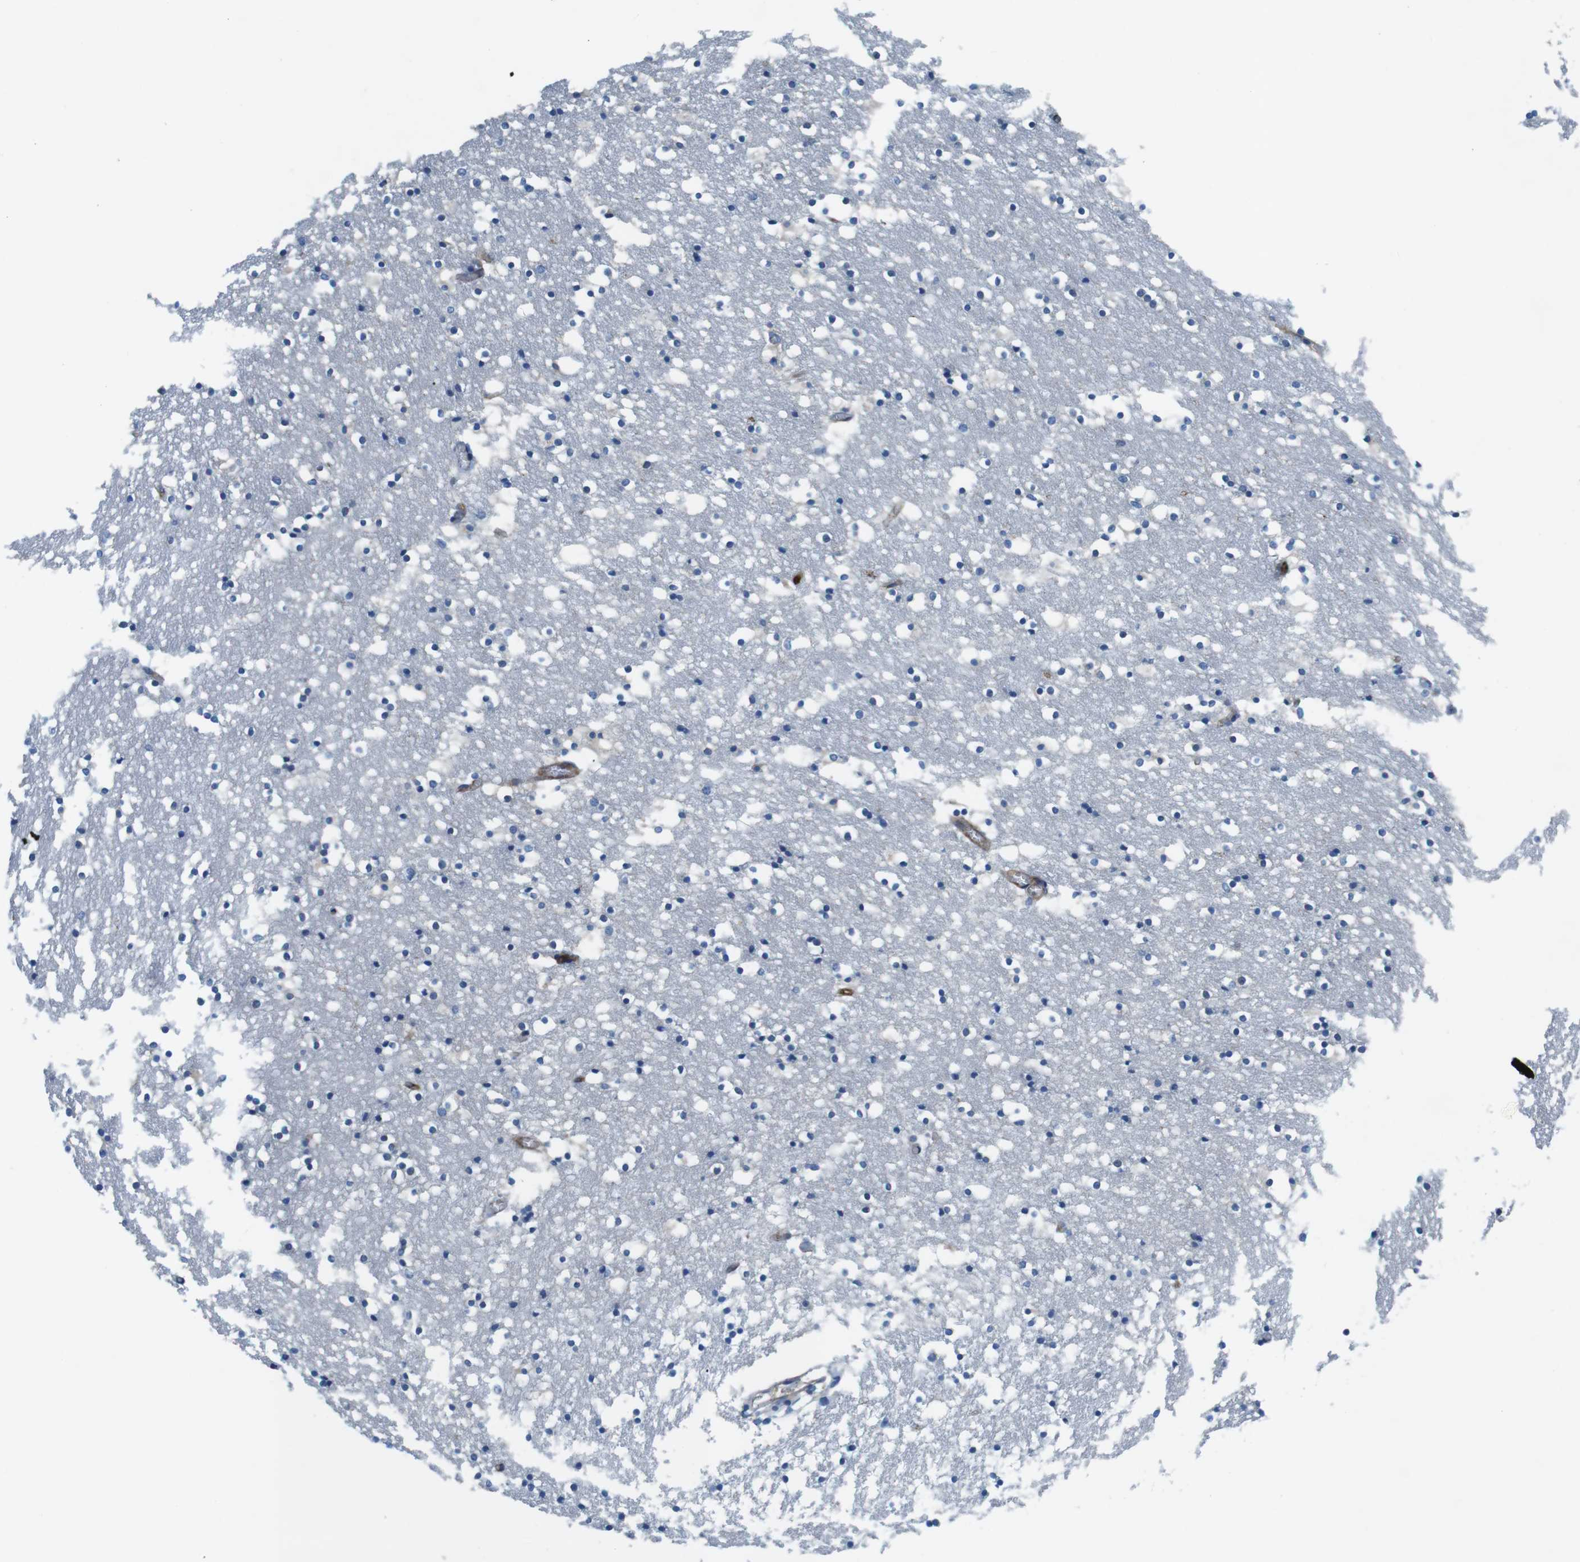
{"staining": {"intensity": "moderate", "quantity": "25%-75%", "location": "cytoplasmic/membranous"}, "tissue": "caudate", "cell_type": "Glial cells", "image_type": "normal", "snomed": [{"axis": "morphology", "description": "Normal tissue, NOS"}, {"axis": "topography", "description": "Lateral ventricle wall"}], "caption": "Immunohistochemical staining of normal human caudate displays 25%-75% levels of moderate cytoplasmic/membranous protein staining in about 25%-75% of glial cells.", "gene": "EMP2", "patient": {"sex": "male", "age": 45}}